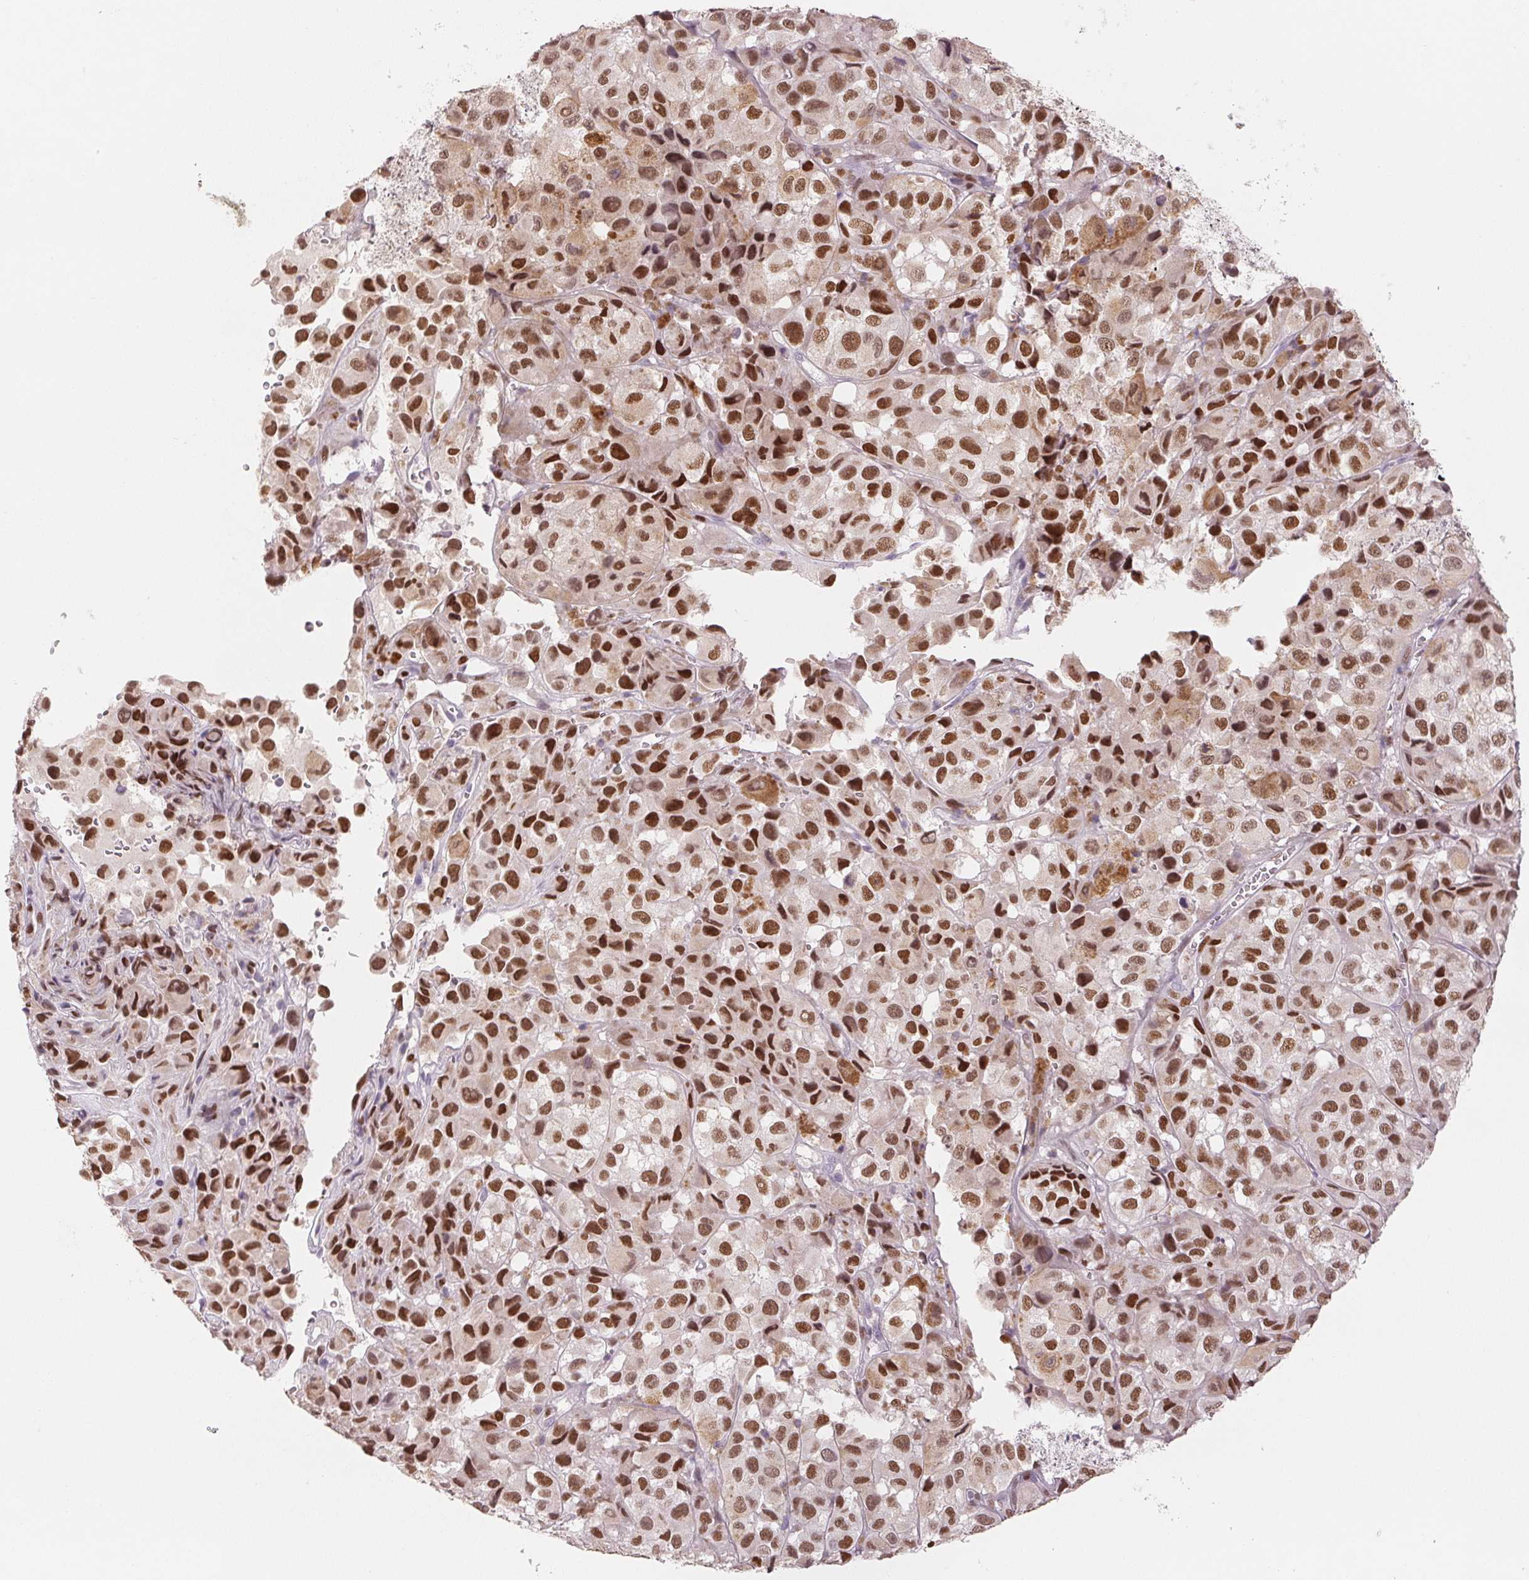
{"staining": {"intensity": "strong", "quantity": ">75%", "location": "nuclear"}, "tissue": "melanoma", "cell_type": "Tumor cells", "image_type": "cancer", "snomed": [{"axis": "morphology", "description": "Malignant melanoma, NOS"}, {"axis": "topography", "description": "Skin"}], "caption": "A micrograph of melanoma stained for a protein shows strong nuclear brown staining in tumor cells. (DAB (3,3'-diaminobenzidine) IHC, brown staining for protein, blue staining for nuclei).", "gene": "SMARCD3", "patient": {"sex": "male", "age": 93}}